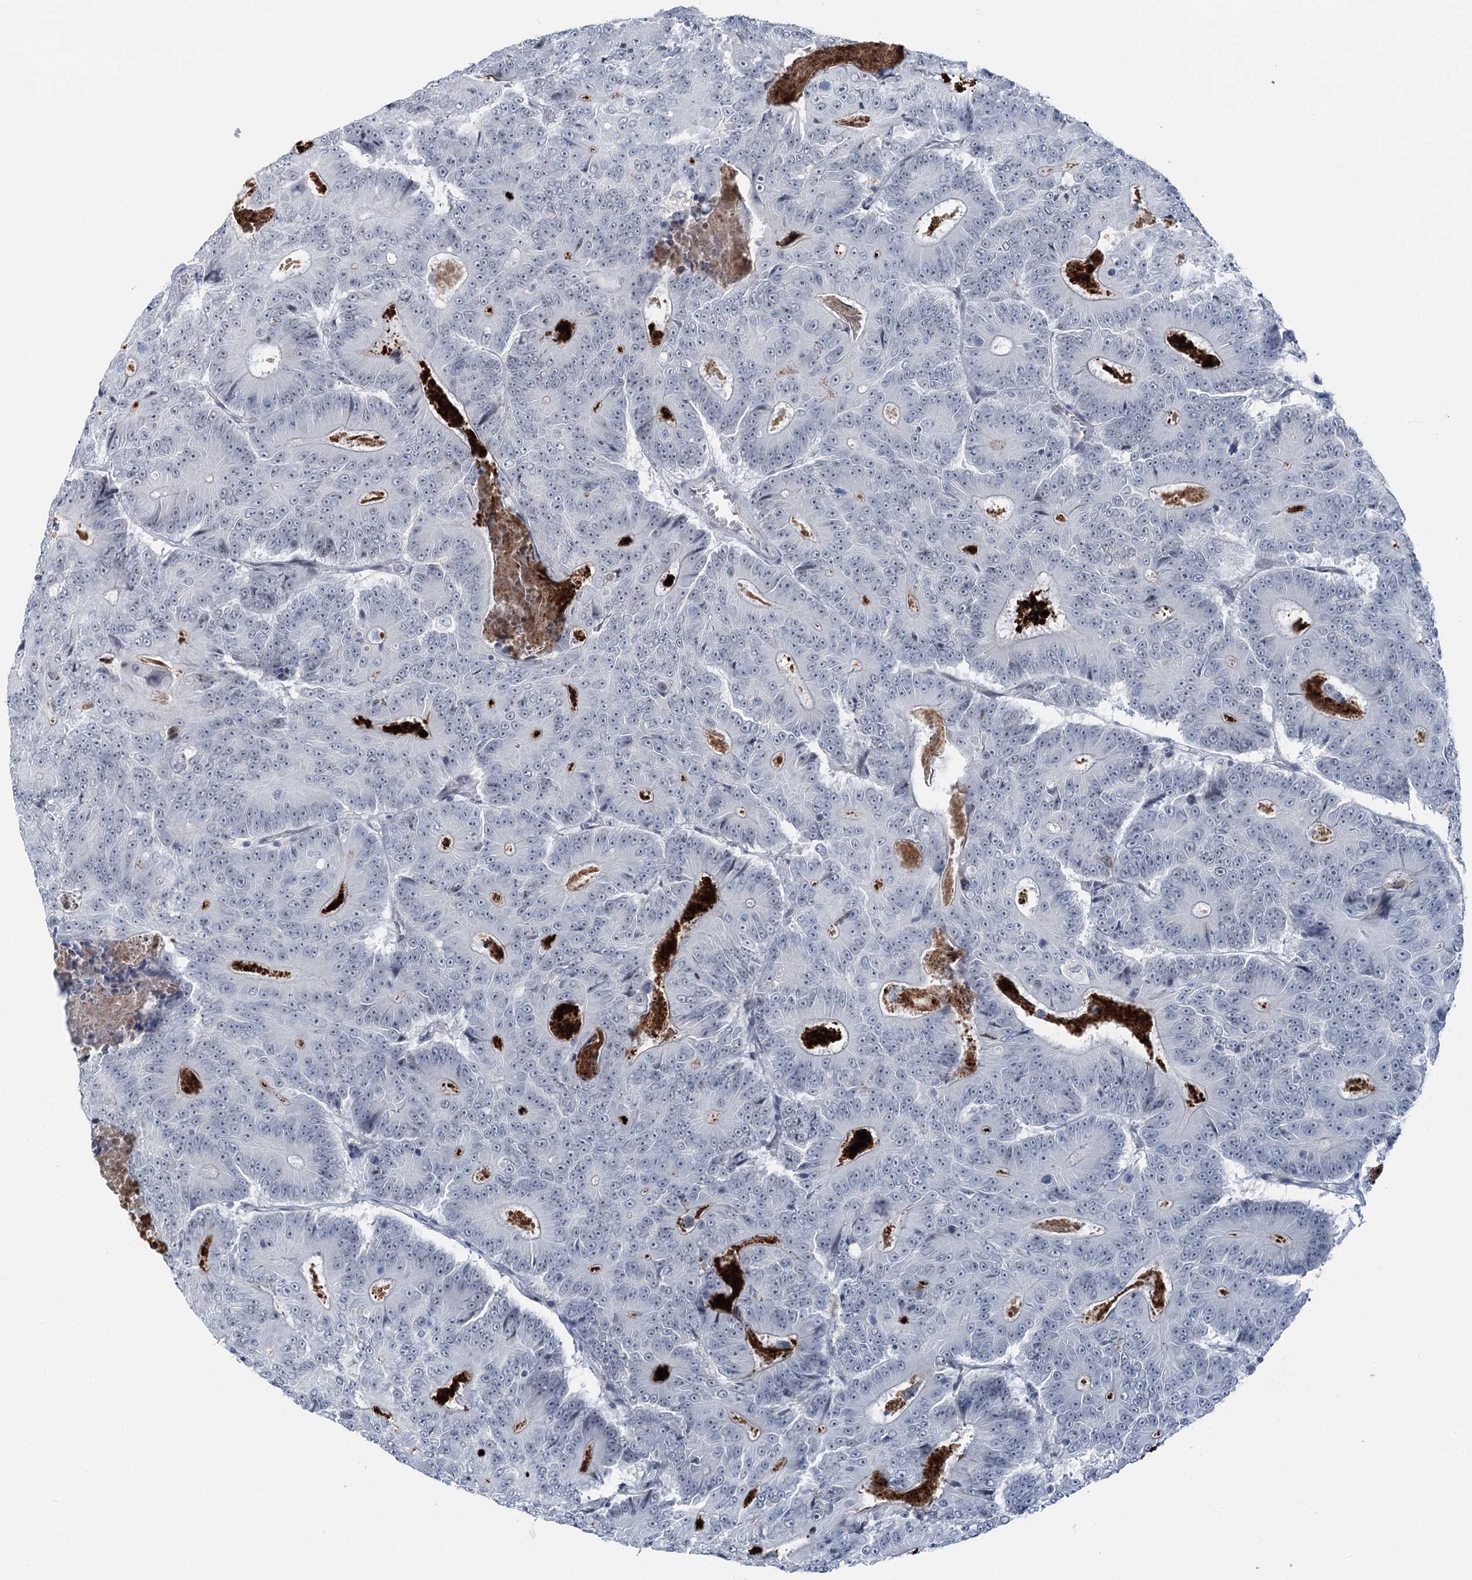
{"staining": {"intensity": "negative", "quantity": "none", "location": "none"}, "tissue": "colorectal cancer", "cell_type": "Tumor cells", "image_type": "cancer", "snomed": [{"axis": "morphology", "description": "Adenocarcinoma, NOS"}, {"axis": "topography", "description": "Colon"}], "caption": "Immunohistochemical staining of colorectal cancer displays no significant staining in tumor cells. (Brightfield microscopy of DAB (3,3'-diaminobenzidine) IHC at high magnification).", "gene": "STEEP1", "patient": {"sex": "male", "age": 83}}